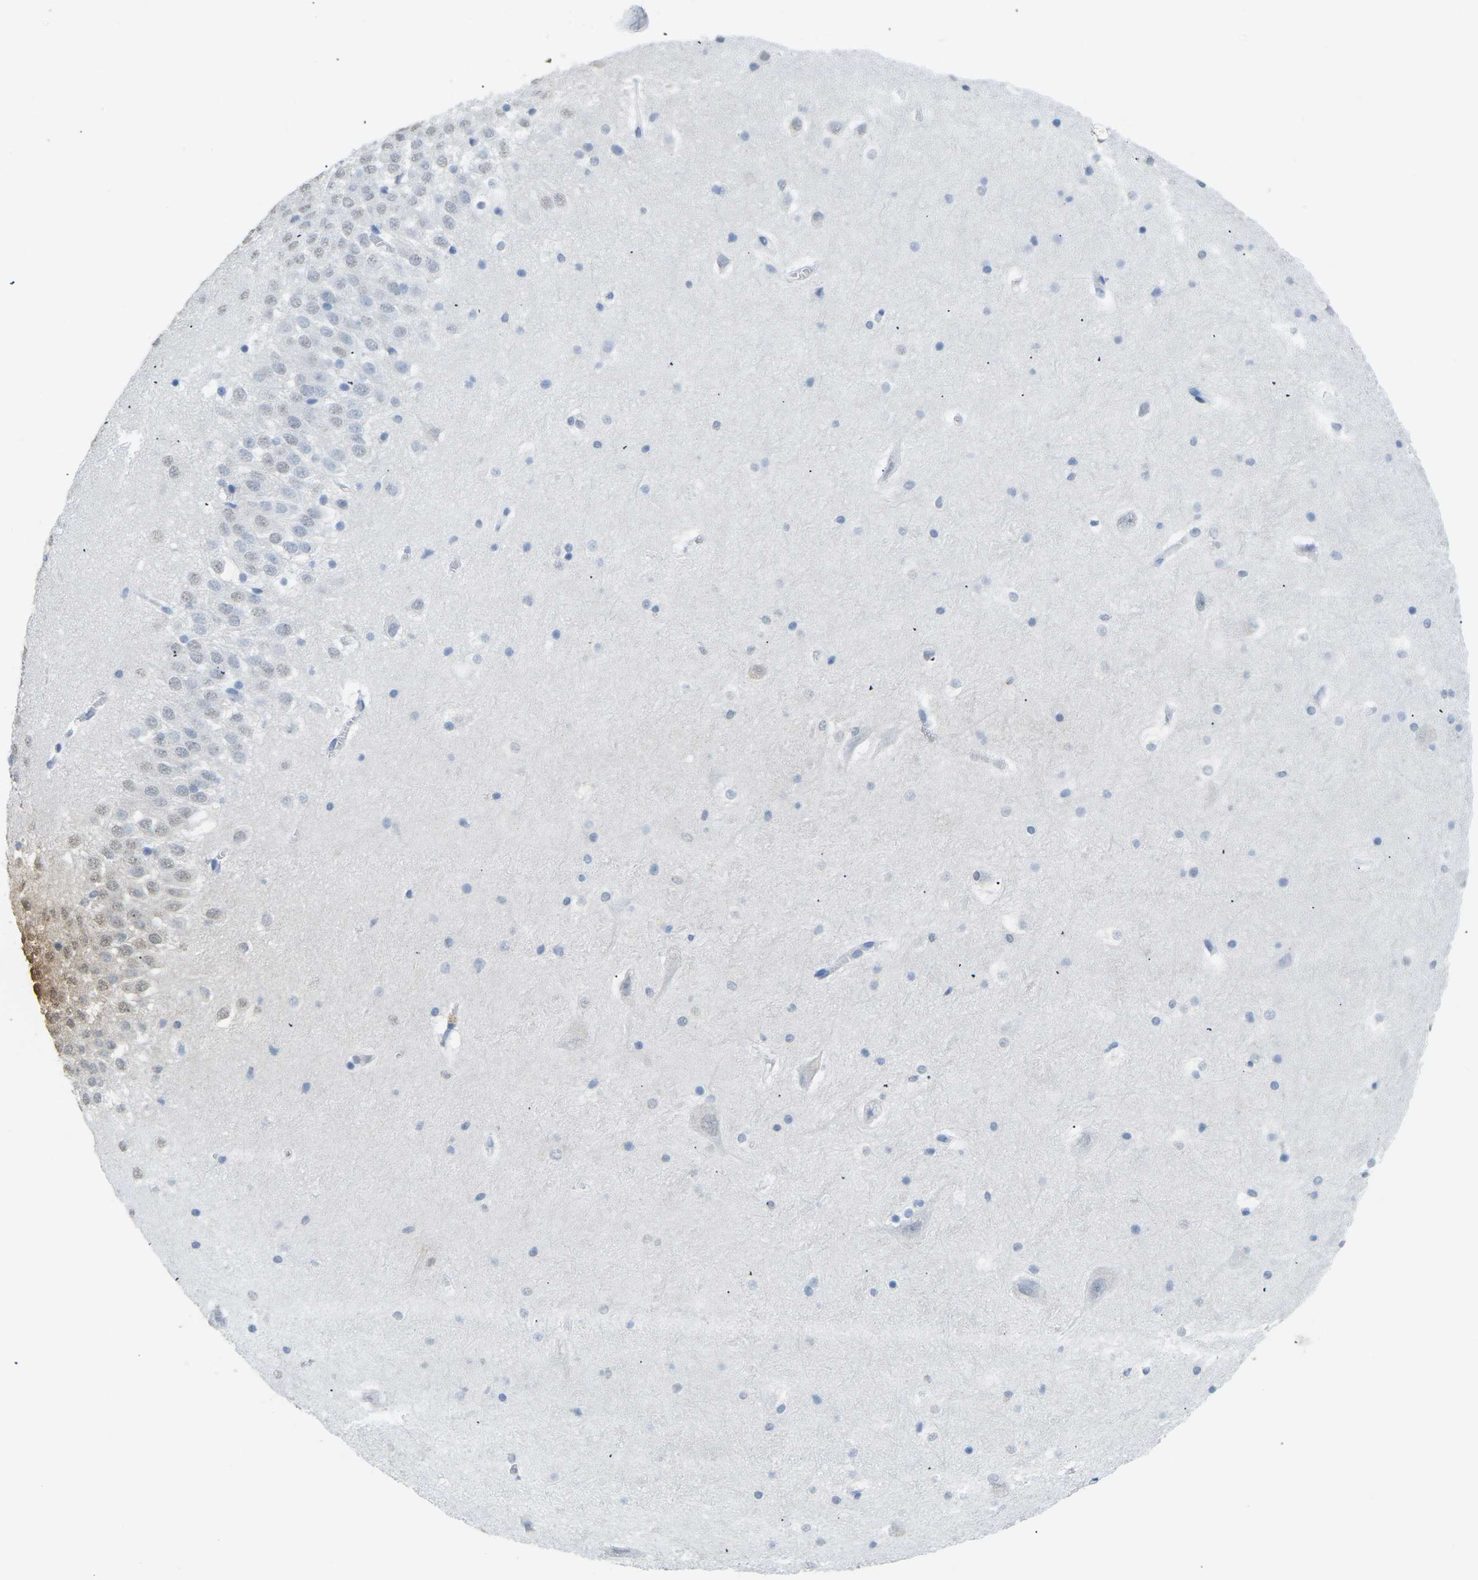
{"staining": {"intensity": "negative", "quantity": "none", "location": "none"}, "tissue": "hippocampus", "cell_type": "Glial cells", "image_type": "normal", "snomed": [{"axis": "morphology", "description": "Normal tissue, NOS"}, {"axis": "topography", "description": "Hippocampus"}], "caption": "Human hippocampus stained for a protein using immunohistochemistry displays no positivity in glial cells.", "gene": "CTAG1A", "patient": {"sex": "male", "age": 45}}